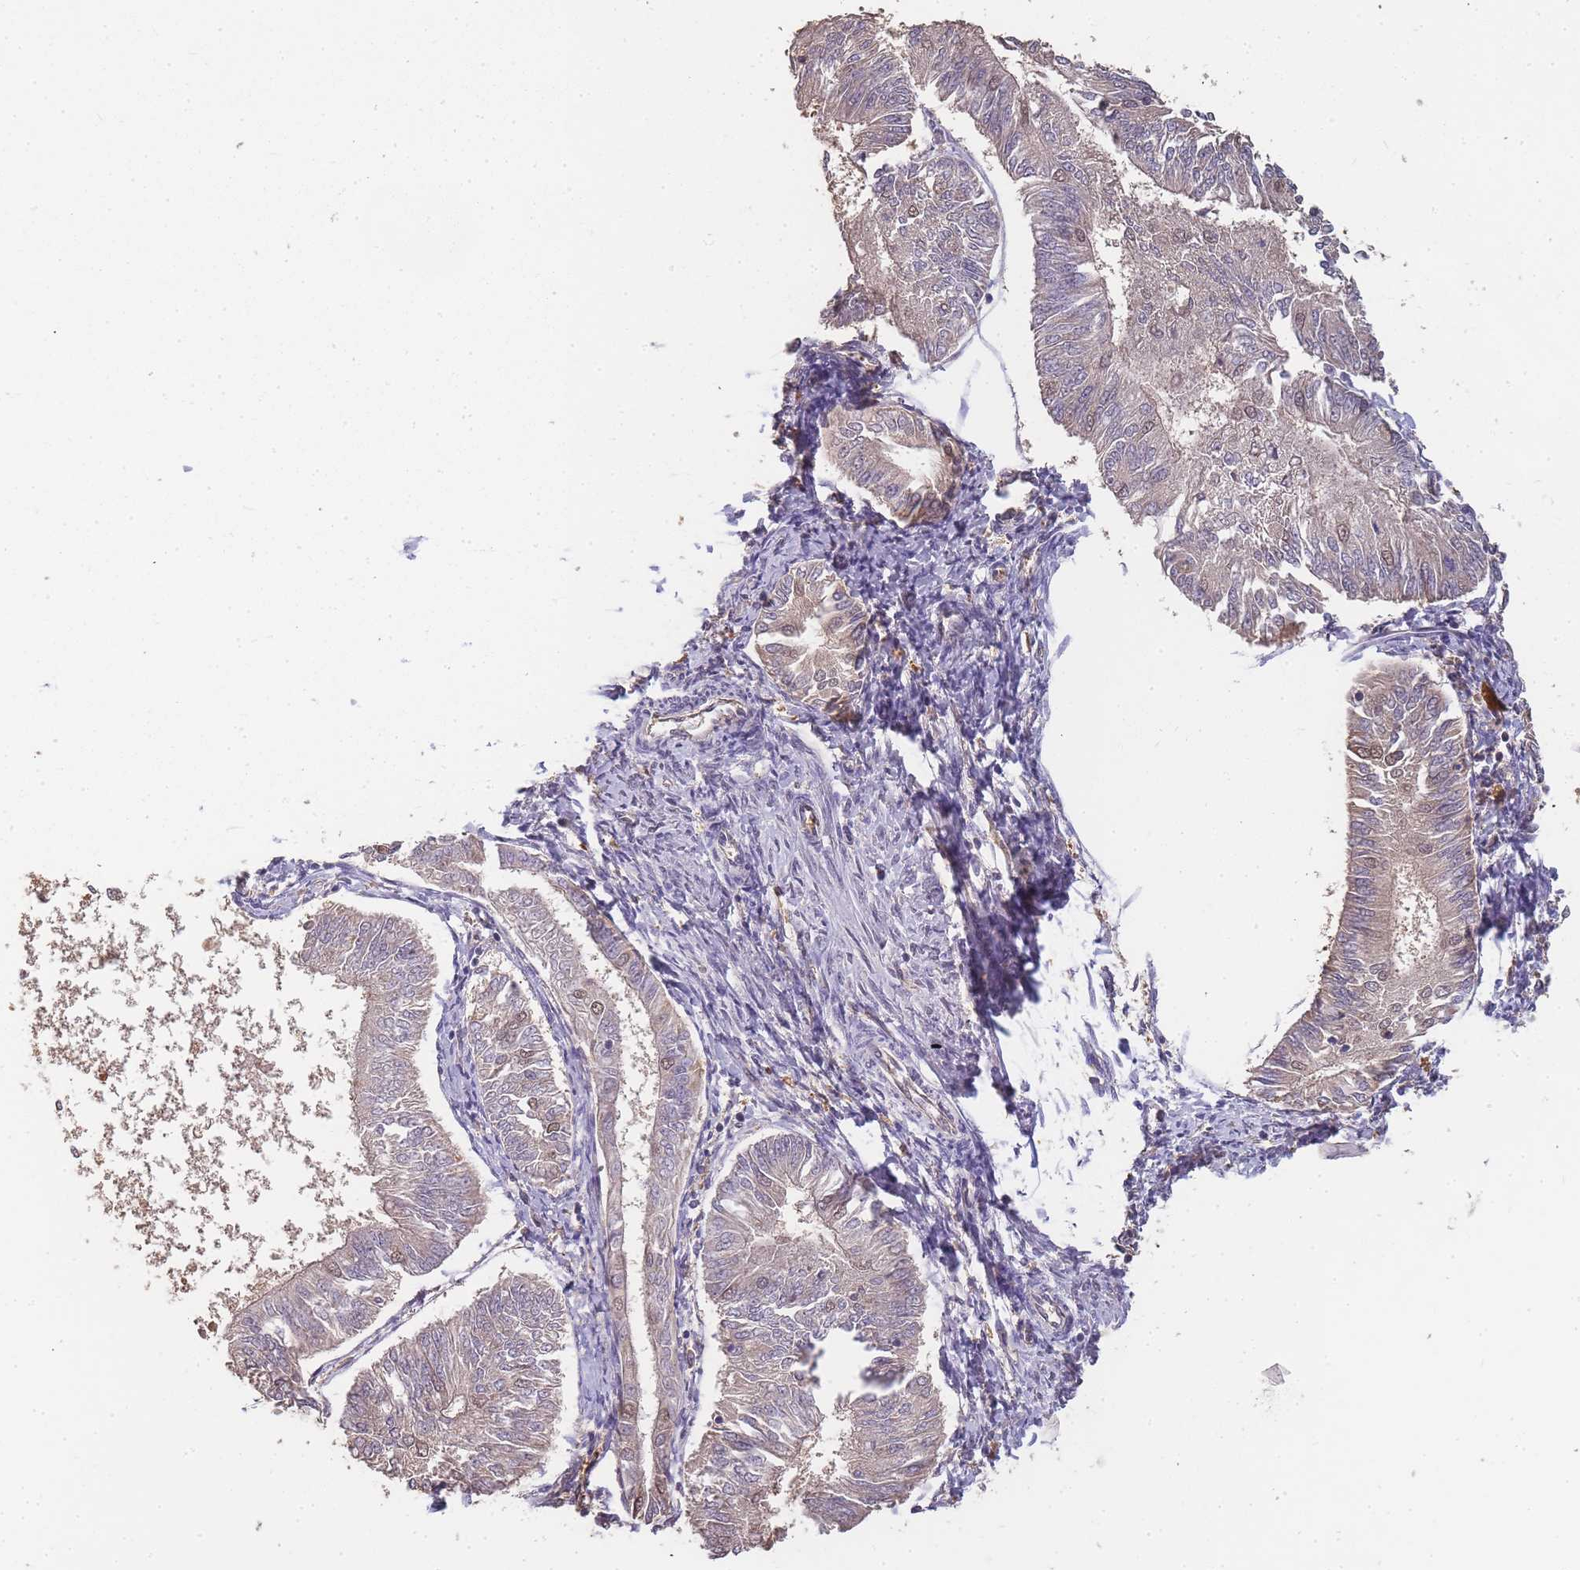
{"staining": {"intensity": "weak", "quantity": "<25%", "location": "nuclear"}, "tissue": "endometrial cancer", "cell_type": "Tumor cells", "image_type": "cancer", "snomed": [{"axis": "morphology", "description": "Adenocarcinoma, NOS"}, {"axis": "topography", "description": "Endometrium"}], "caption": "Immunohistochemical staining of endometrial cancer (adenocarcinoma) reveals no significant staining in tumor cells.", "gene": "CDKN2AIPNL", "patient": {"sex": "female", "age": 58}}